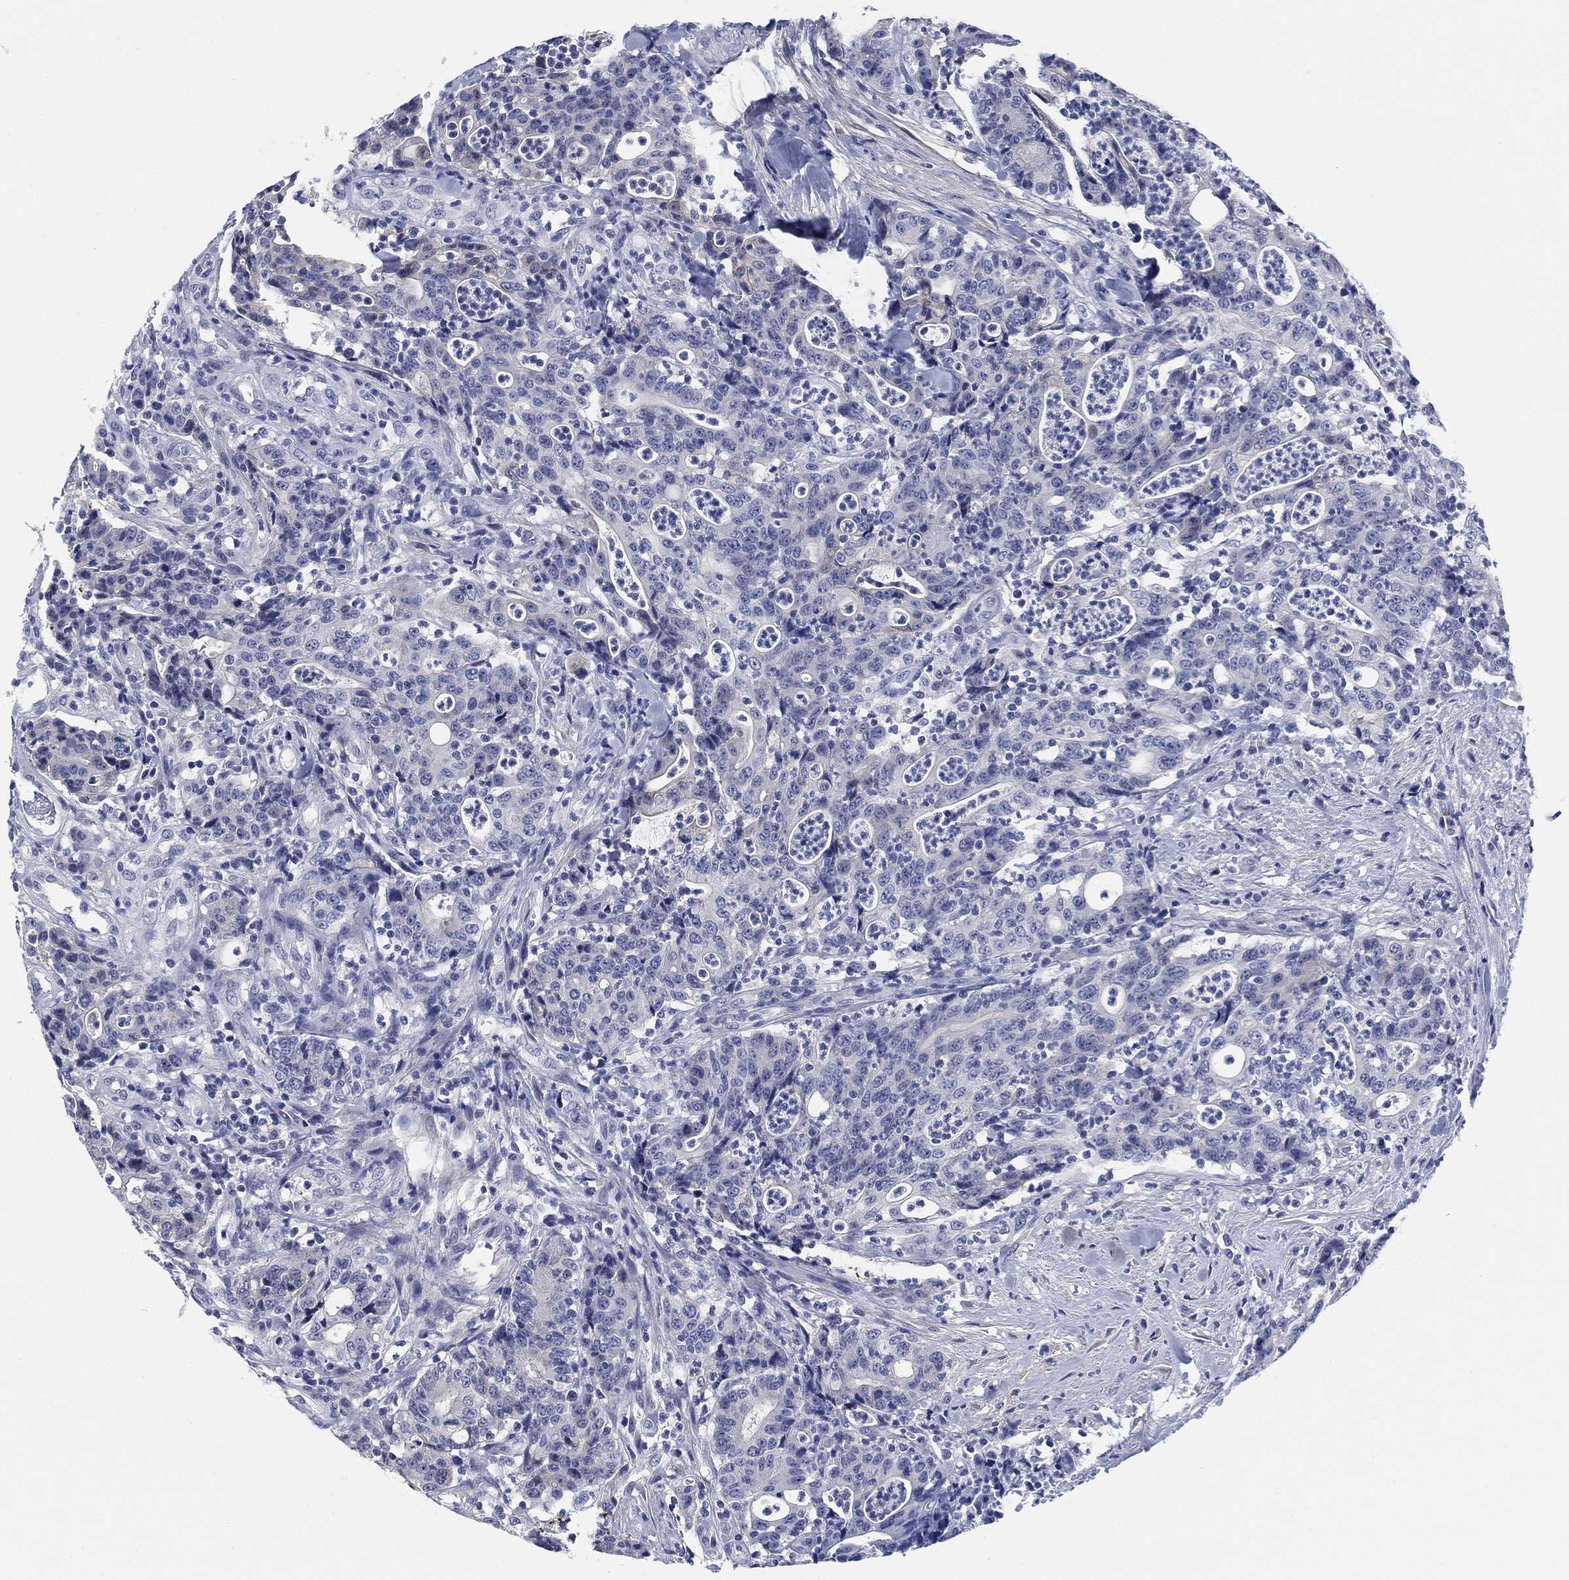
{"staining": {"intensity": "negative", "quantity": "none", "location": "none"}, "tissue": "colorectal cancer", "cell_type": "Tumor cells", "image_type": "cancer", "snomed": [{"axis": "morphology", "description": "Adenocarcinoma, NOS"}, {"axis": "topography", "description": "Colon"}], "caption": "Immunohistochemistry (IHC) micrograph of adenocarcinoma (colorectal) stained for a protein (brown), which reveals no expression in tumor cells.", "gene": "CLUL1", "patient": {"sex": "male", "age": 70}}